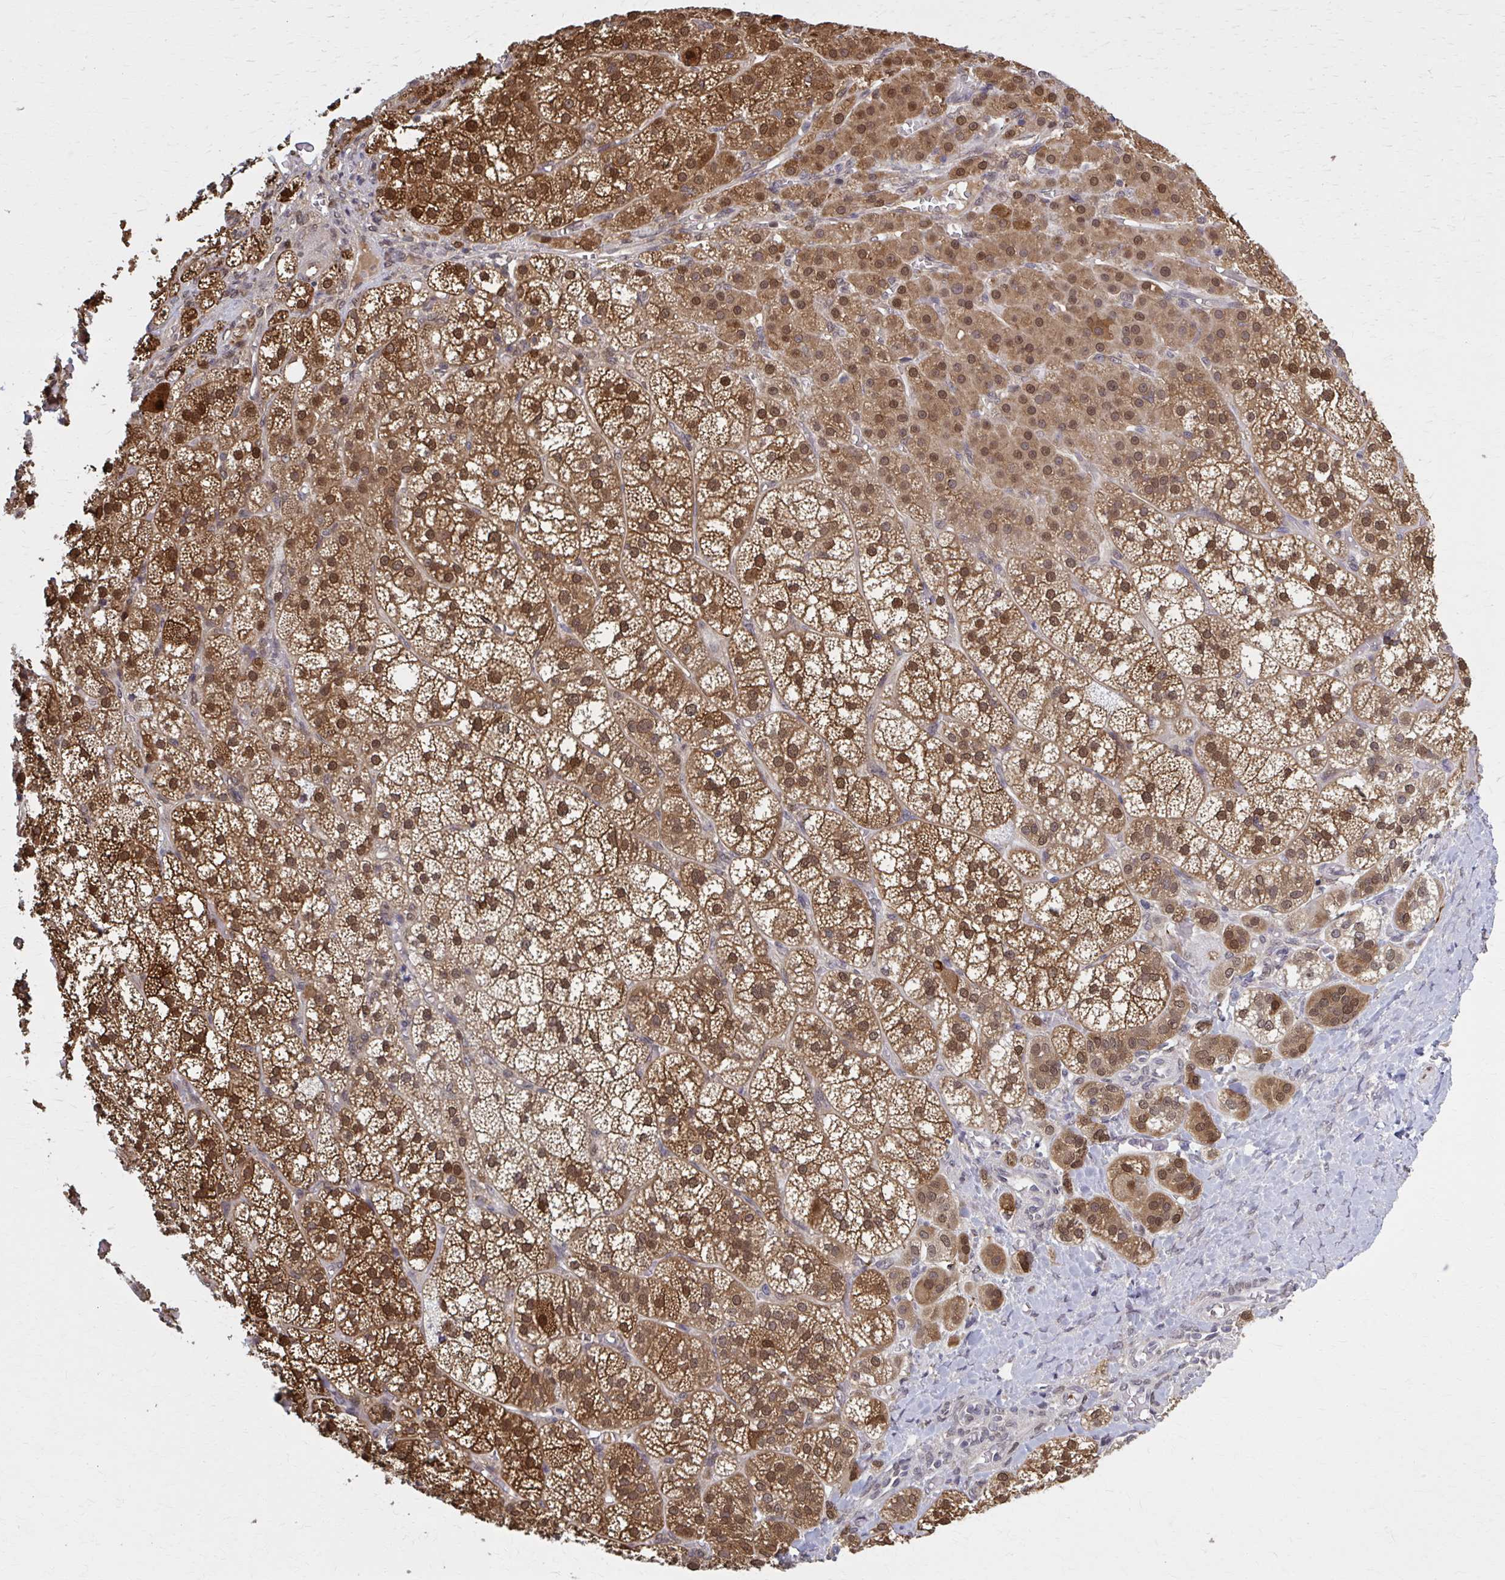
{"staining": {"intensity": "strong", "quantity": ">75%", "location": "cytoplasmic/membranous,nuclear"}, "tissue": "adrenal gland", "cell_type": "Glandular cells", "image_type": "normal", "snomed": [{"axis": "morphology", "description": "Normal tissue, NOS"}, {"axis": "topography", "description": "Adrenal gland"}], "caption": "A histopathology image showing strong cytoplasmic/membranous,nuclear positivity in approximately >75% of glandular cells in benign adrenal gland, as visualized by brown immunohistochemical staining.", "gene": "MDH1", "patient": {"sex": "female", "age": 60}}